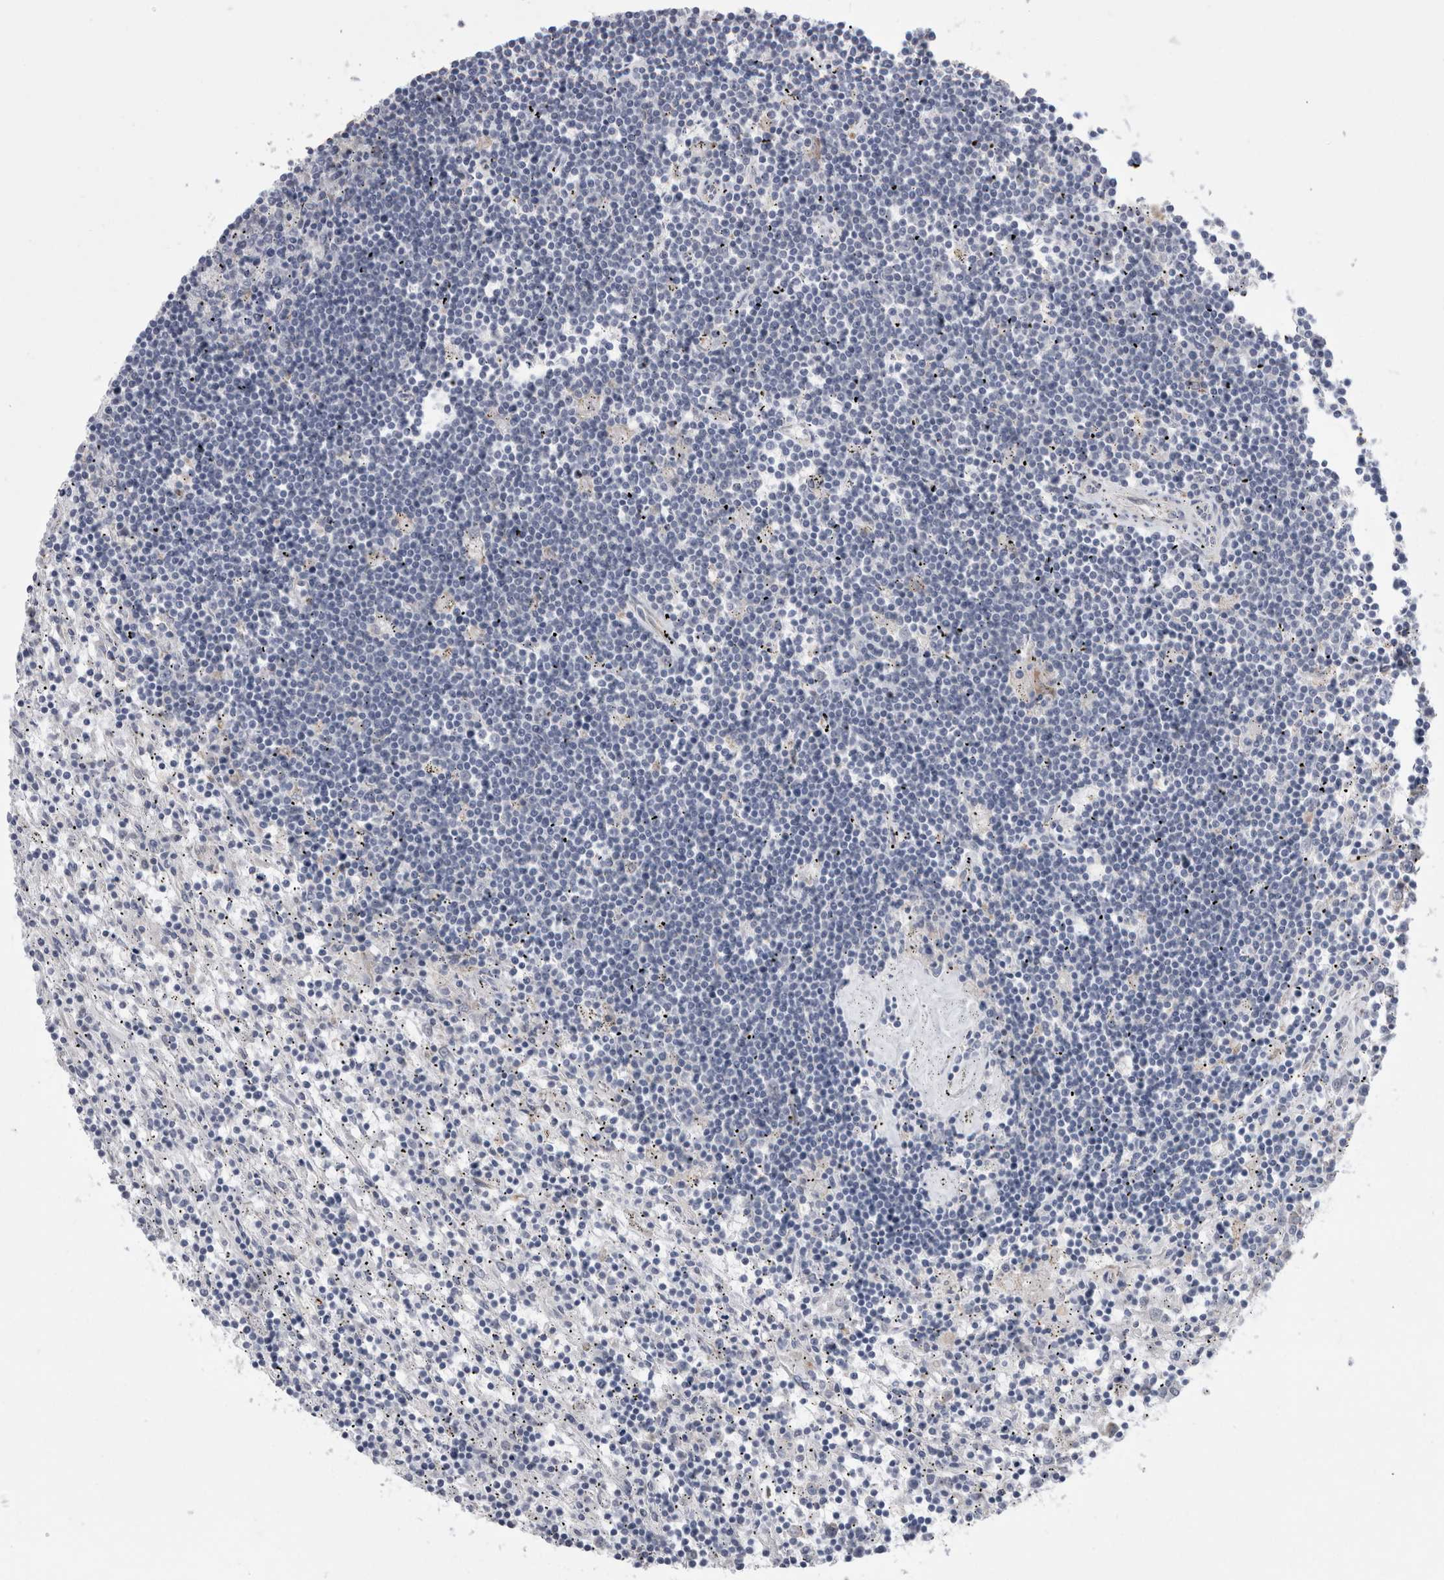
{"staining": {"intensity": "negative", "quantity": "none", "location": "none"}, "tissue": "lymphoma", "cell_type": "Tumor cells", "image_type": "cancer", "snomed": [{"axis": "morphology", "description": "Malignant lymphoma, non-Hodgkin's type, Low grade"}, {"axis": "topography", "description": "Spleen"}], "caption": "IHC micrograph of lymphoma stained for a protein (brown), which exhibits no staining in tumor cells.", "gene": "FAM83H", "patient": {"sex": "male", "age": 76}}